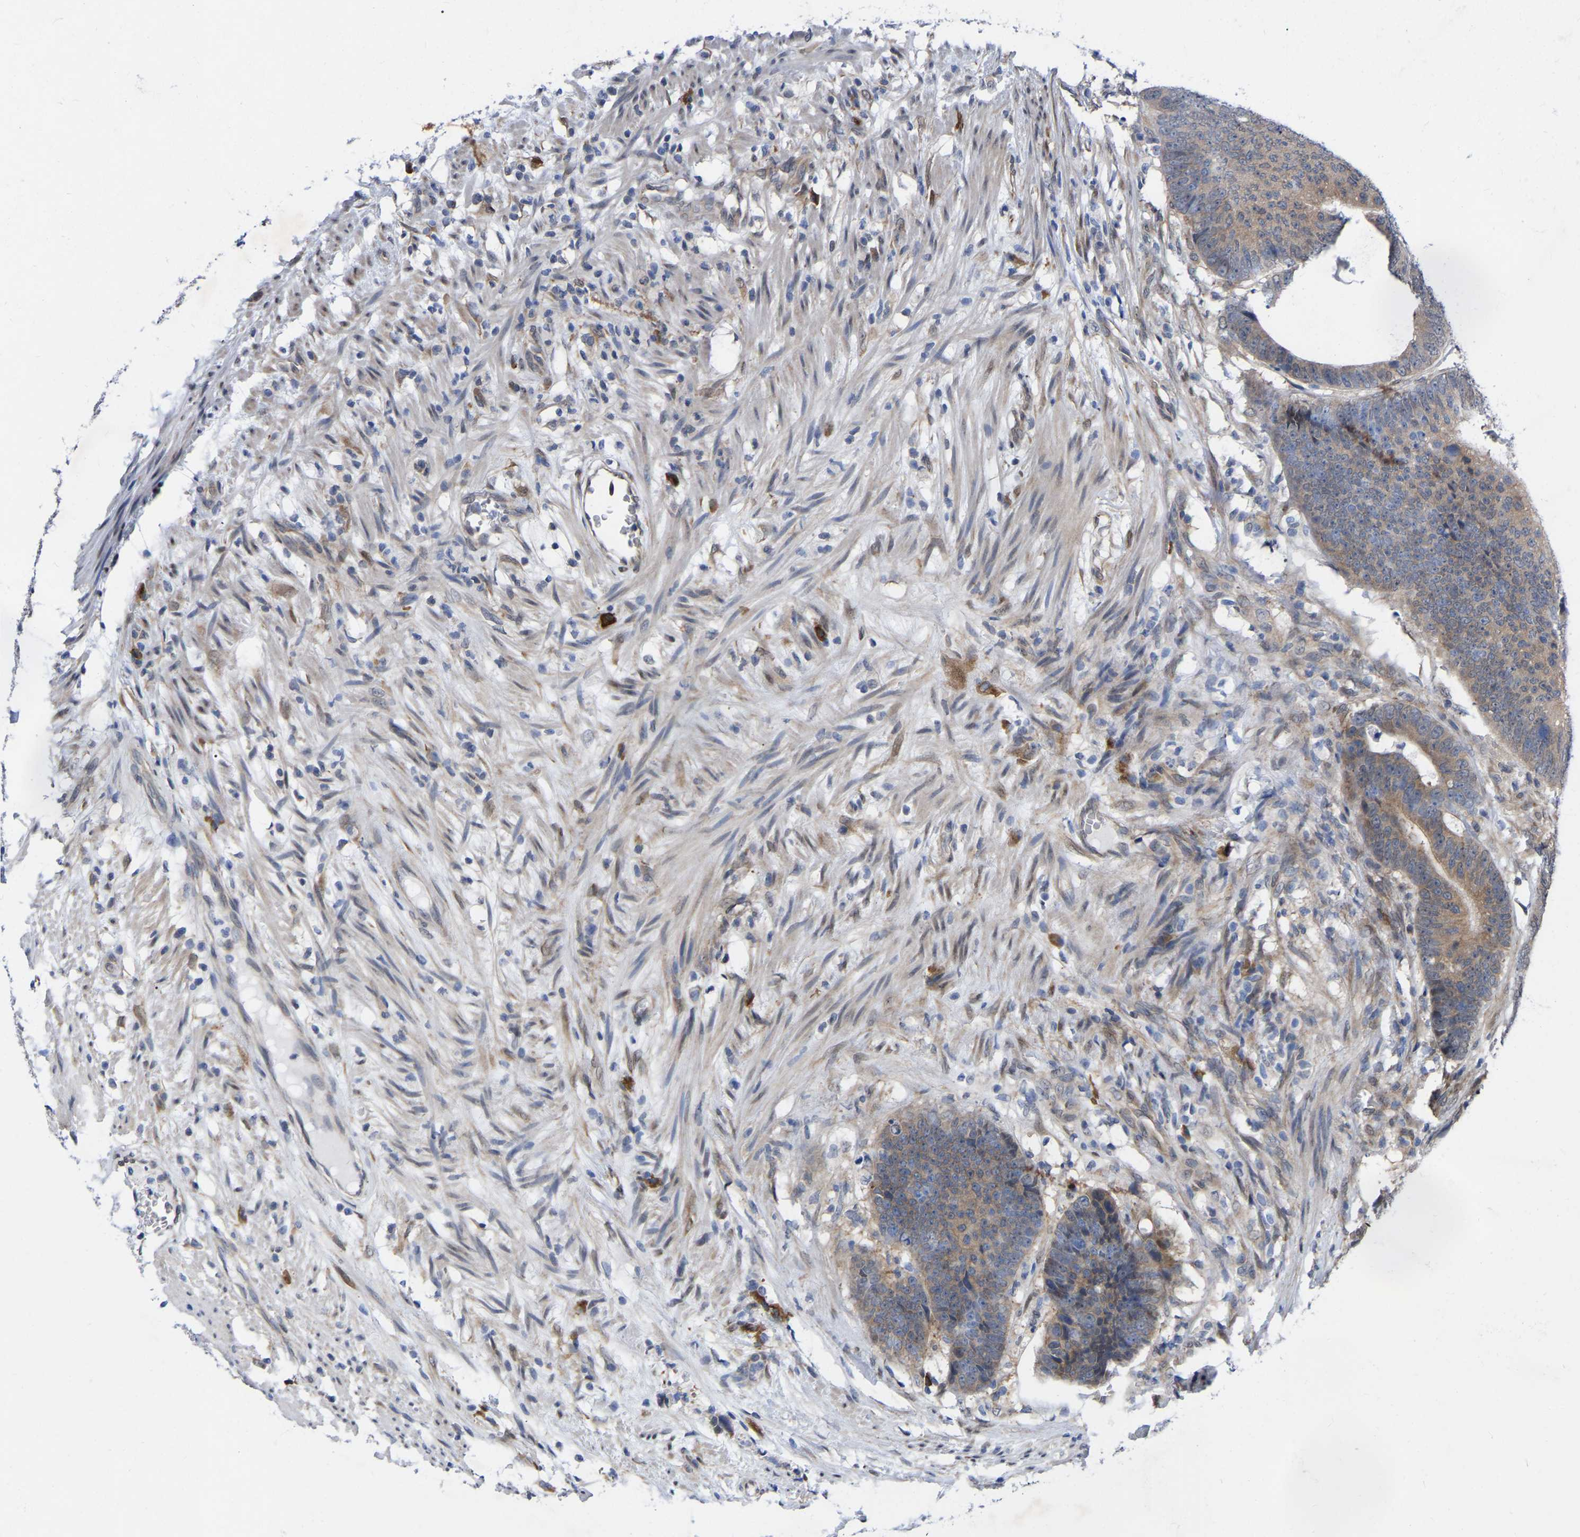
{"staining": {"intensity": "moderate", "quantity": ">75%", "location": "cytoplasmic/membranous"}, "tissue": "colorectal cancer", "cell_type": "Tumor cells", "image_type": "cancer", "snomed": [{"axis": "morphology", "description": "Adenocarcinoma, NOS"}, {"axis": "topography", "description": "Colon"}], "caption": "Protein staining displays moderate cytoplasmic/membranous staining in about >75% of tumor cells in colorectal adenocarcinoma.", "gene": "UBE4B", "patient": {"sex": "male", "age": 56}}